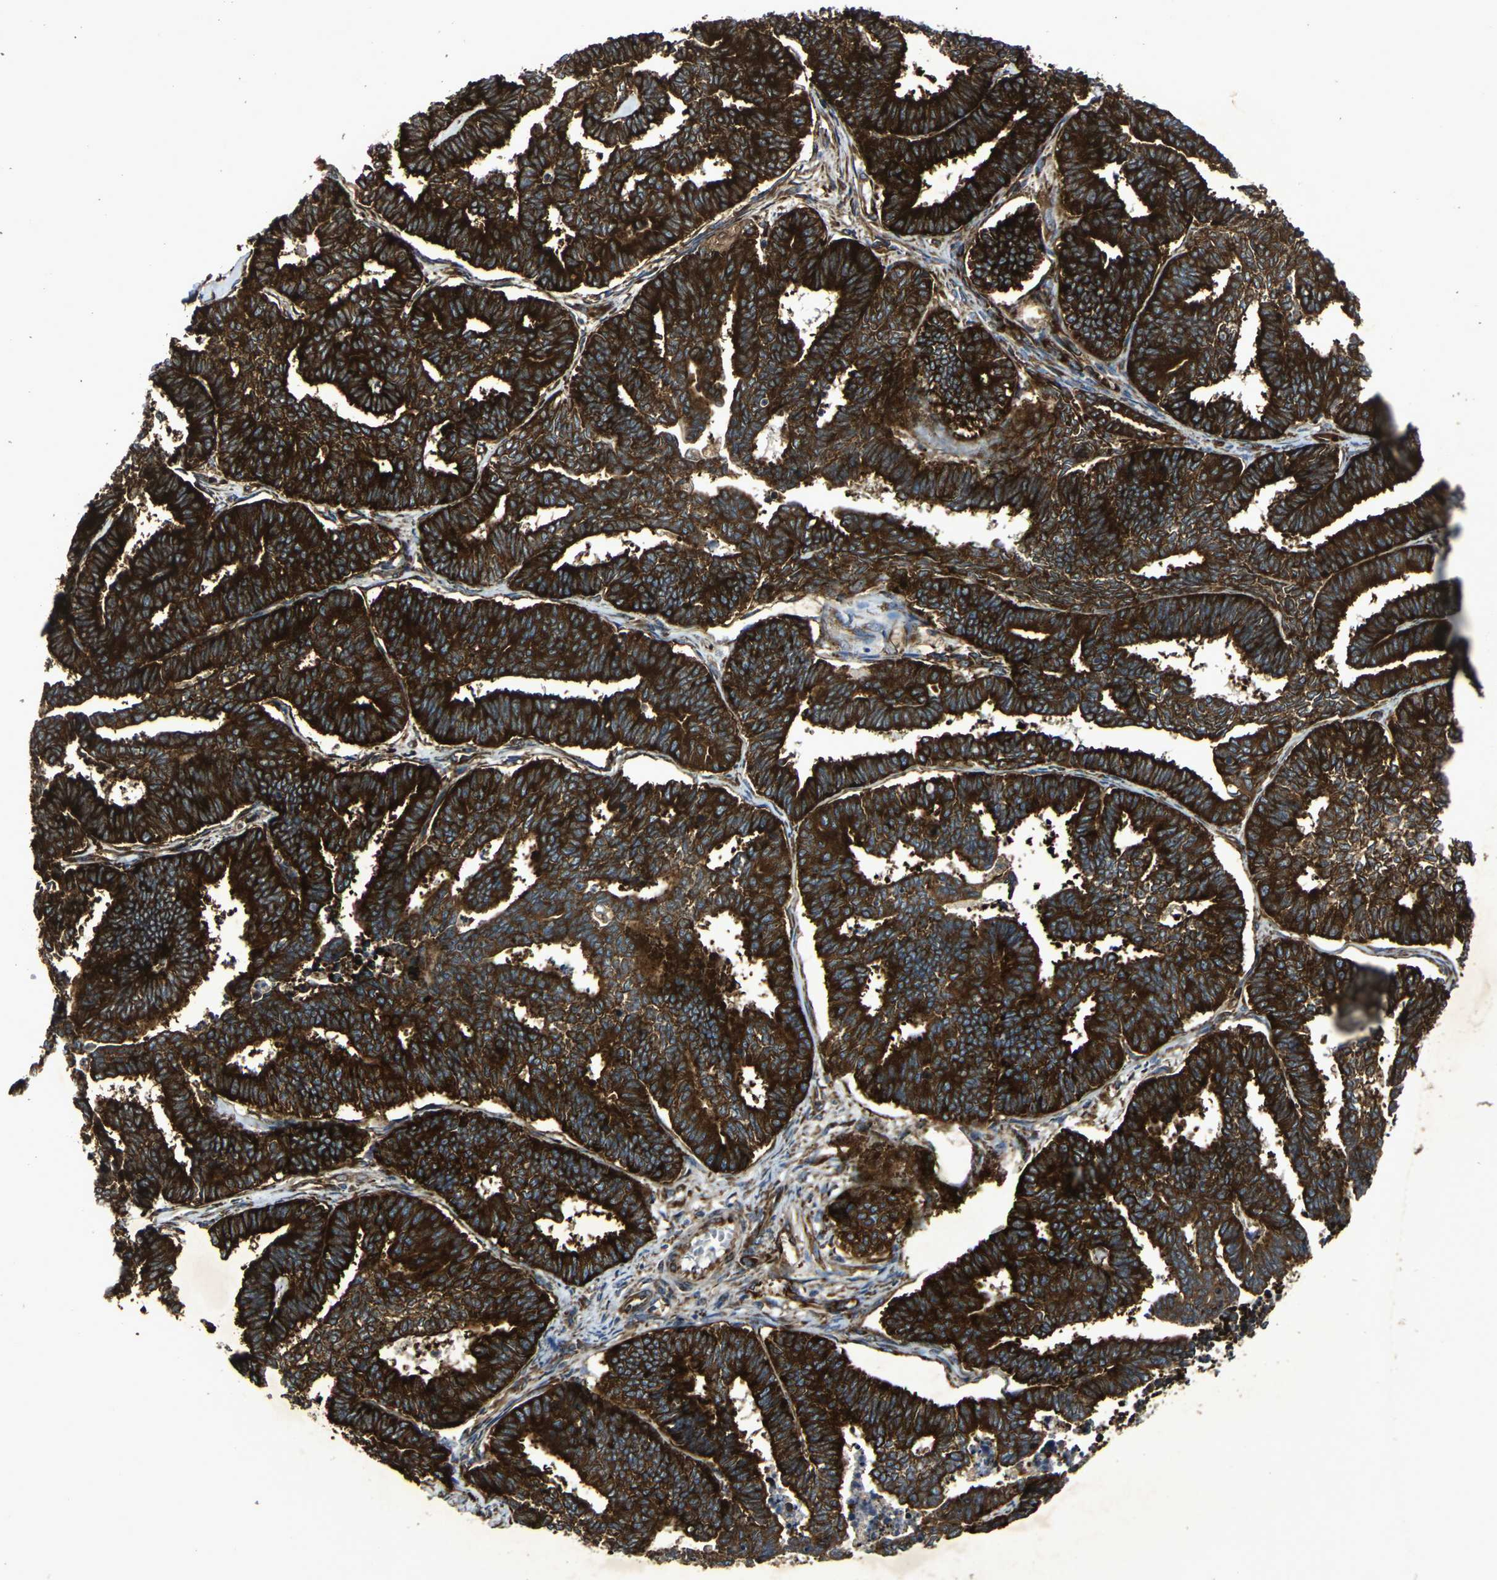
{"staining": {"intensity": "strong", "quantity": ">75%", "location": "cytoplasmic/membranous"}, "tissue": "endometrial cancer", "cell_type": "Tumor cells", "image_type": "cancer", "snomed": [{"axis": "morphology", "description": "Adenocarcinoma, NOS"}, {"axis": "topography", "description": "Endometrium"}], "caption": "Human endometrial adenocarcinoma stained with a brown dye exhibits strong cytoplasmic/membranous positive staining in approximately >75% of tumor cells.", "gene": "MARCHF2", "patient": {"sex": "female", "age": 70}}